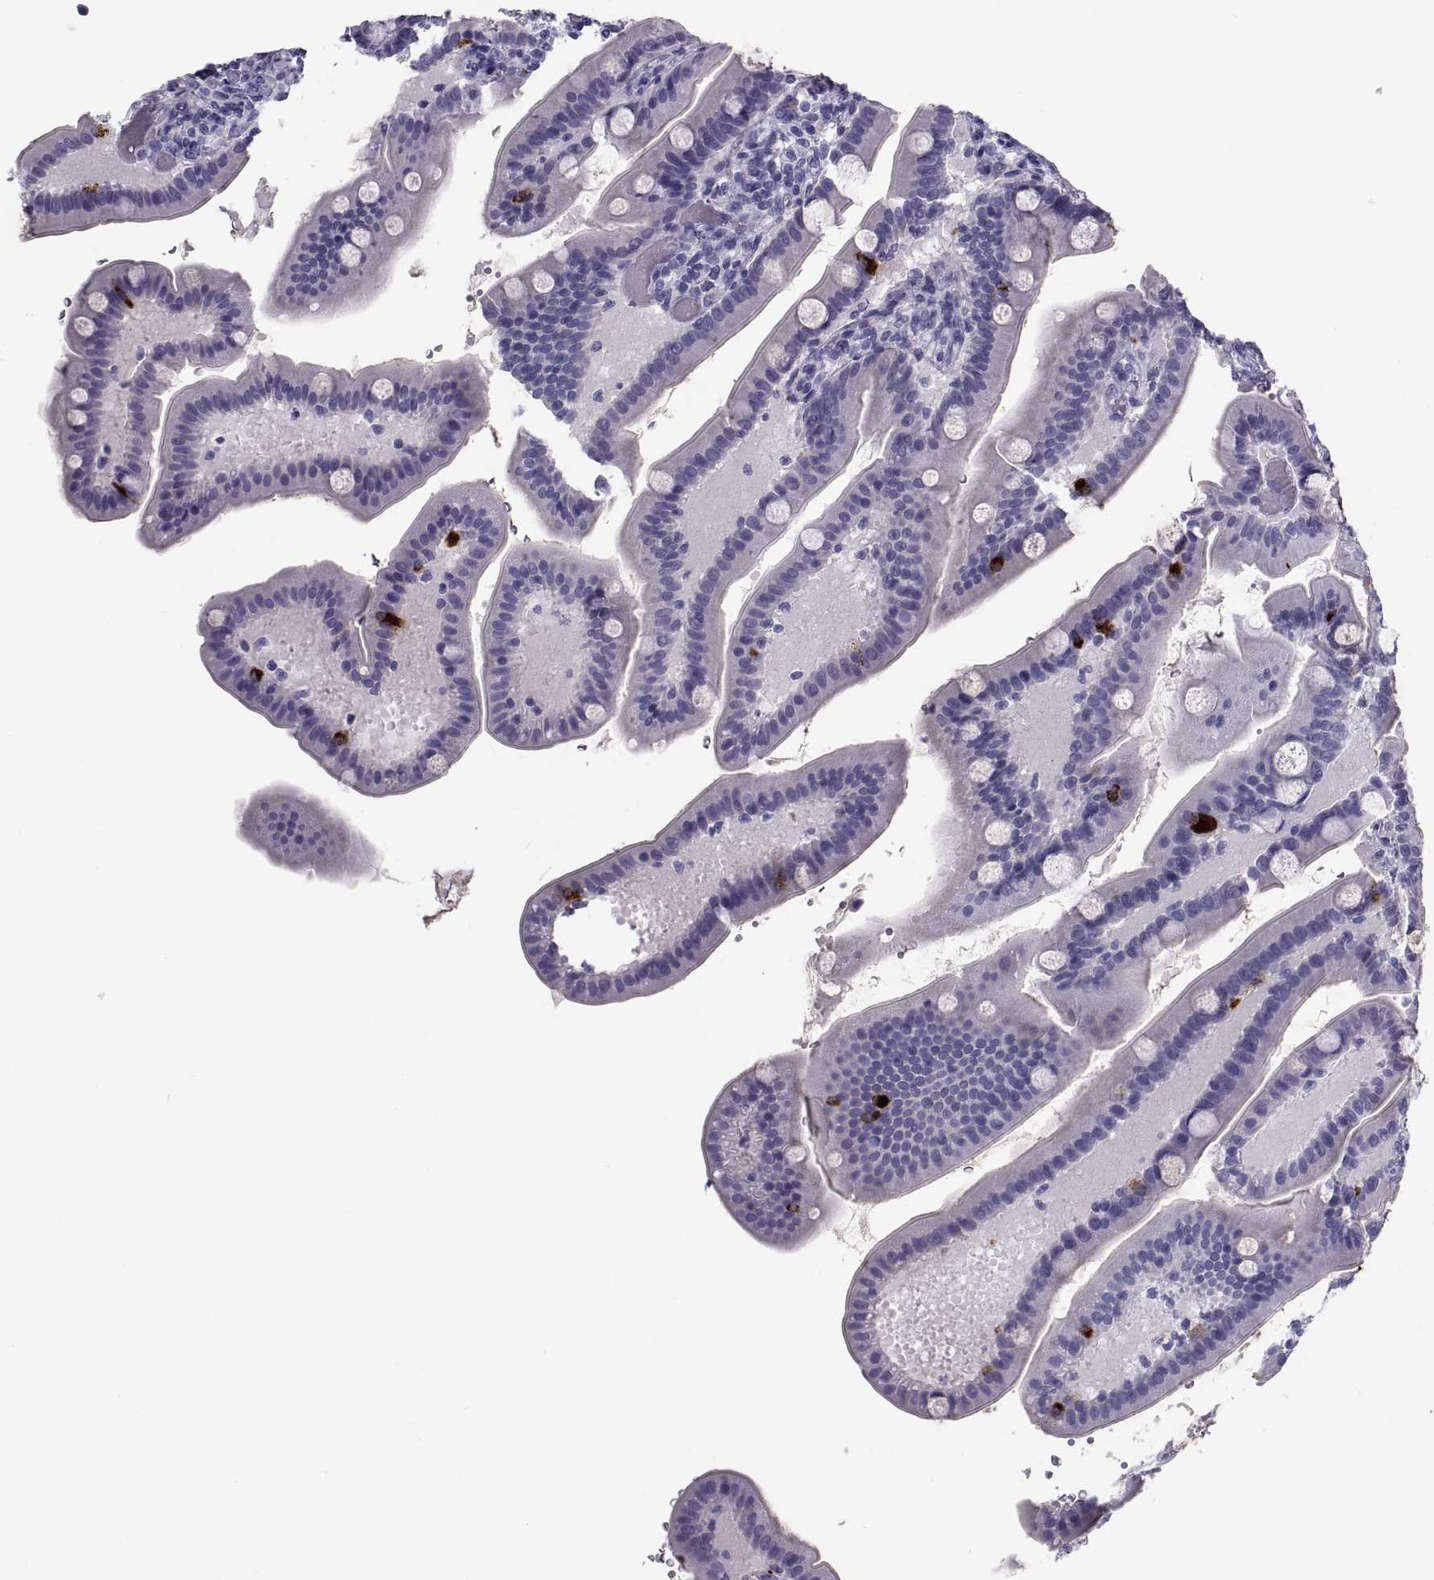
{"staining": {"intensity": "strong", "quantity": "<25%", "location": "cytoplasmic/membranous"}, "tissue": "small intestine", "cell_type": "Glandular cells", "image_type": "normal", "snomed": [{"axis": "morphology", "description": "Normal tissue, NOS"}, {"axis": "topography", "description": "Small intestine"}], "caption": "High-magnification brightfield microscopy of benign small intestine stained with DAB (3,3'-diaminobenzidine) (brown) and counterstained with hematoxylin (blue). glandular cells exhibit strong cytoplasmic/membranous staining is appreciated in approximately<25% of cells.", "gene": "DEFB129", "patient": {"sex": "male", "age": 66}}